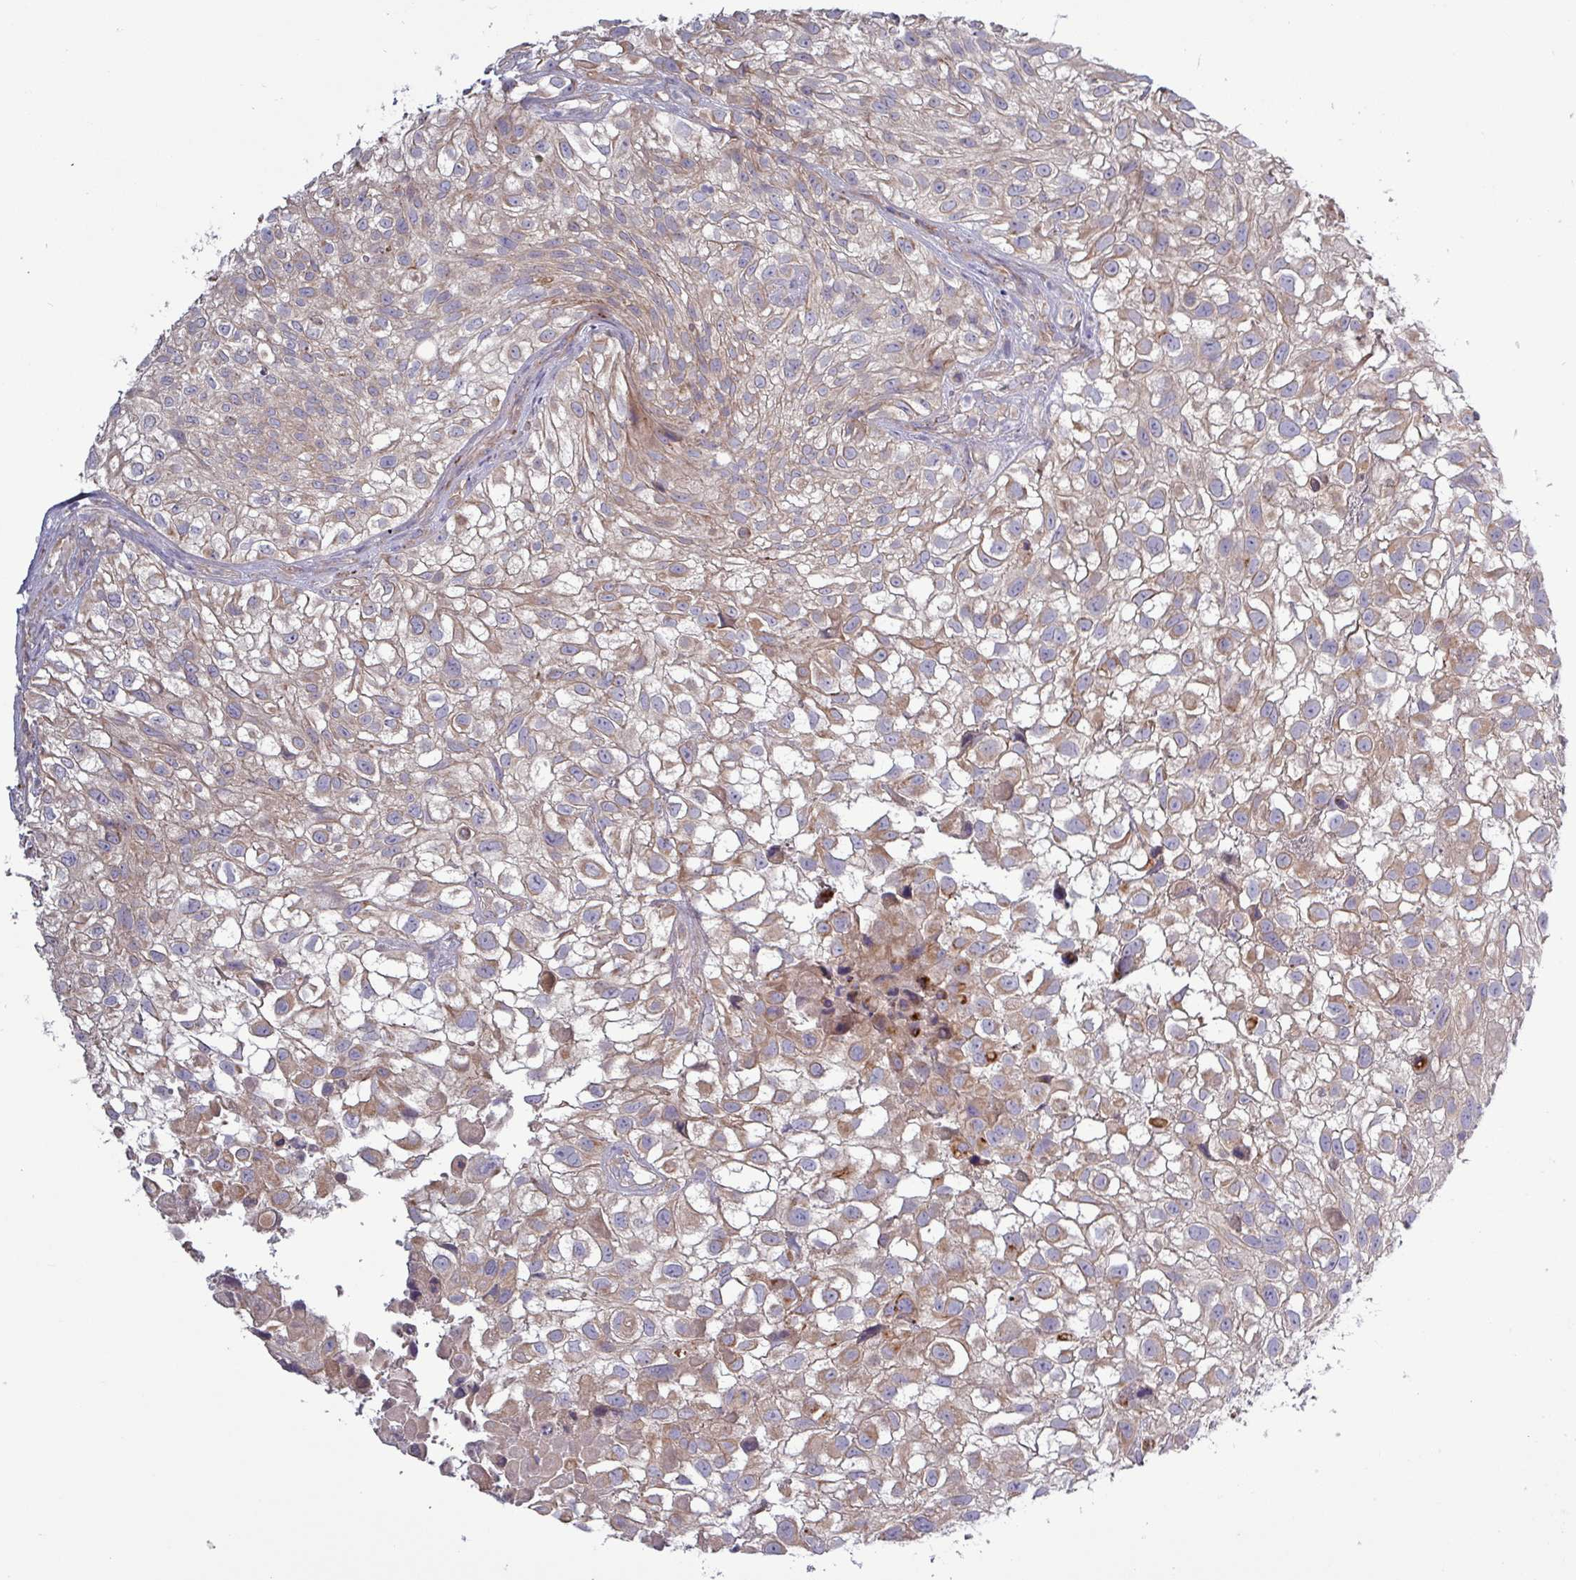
{"staining": {"intensity": "weak", "quantity": "25%-75%", "location": "cytoplasmic/membranous"}, "tissue": "urothelial cancer", "cell_type": "Tumor cells", "image_type": "cancer", "snomed": [{"axis": "morphology", "description": "Urothelial carcinoma, High grade"}, {"axis": "topography", "description": "Urinary bladder"}], "caption": "Approximately 25%-75% of tumor cells in high-grade urothelial carcinoma reveal weak cytoplasmic/membranous protein expression as visualized by brown immunohistochemical staining.", "gene": "PLIN2", "patient": {"sex": "male", "age": 56}}